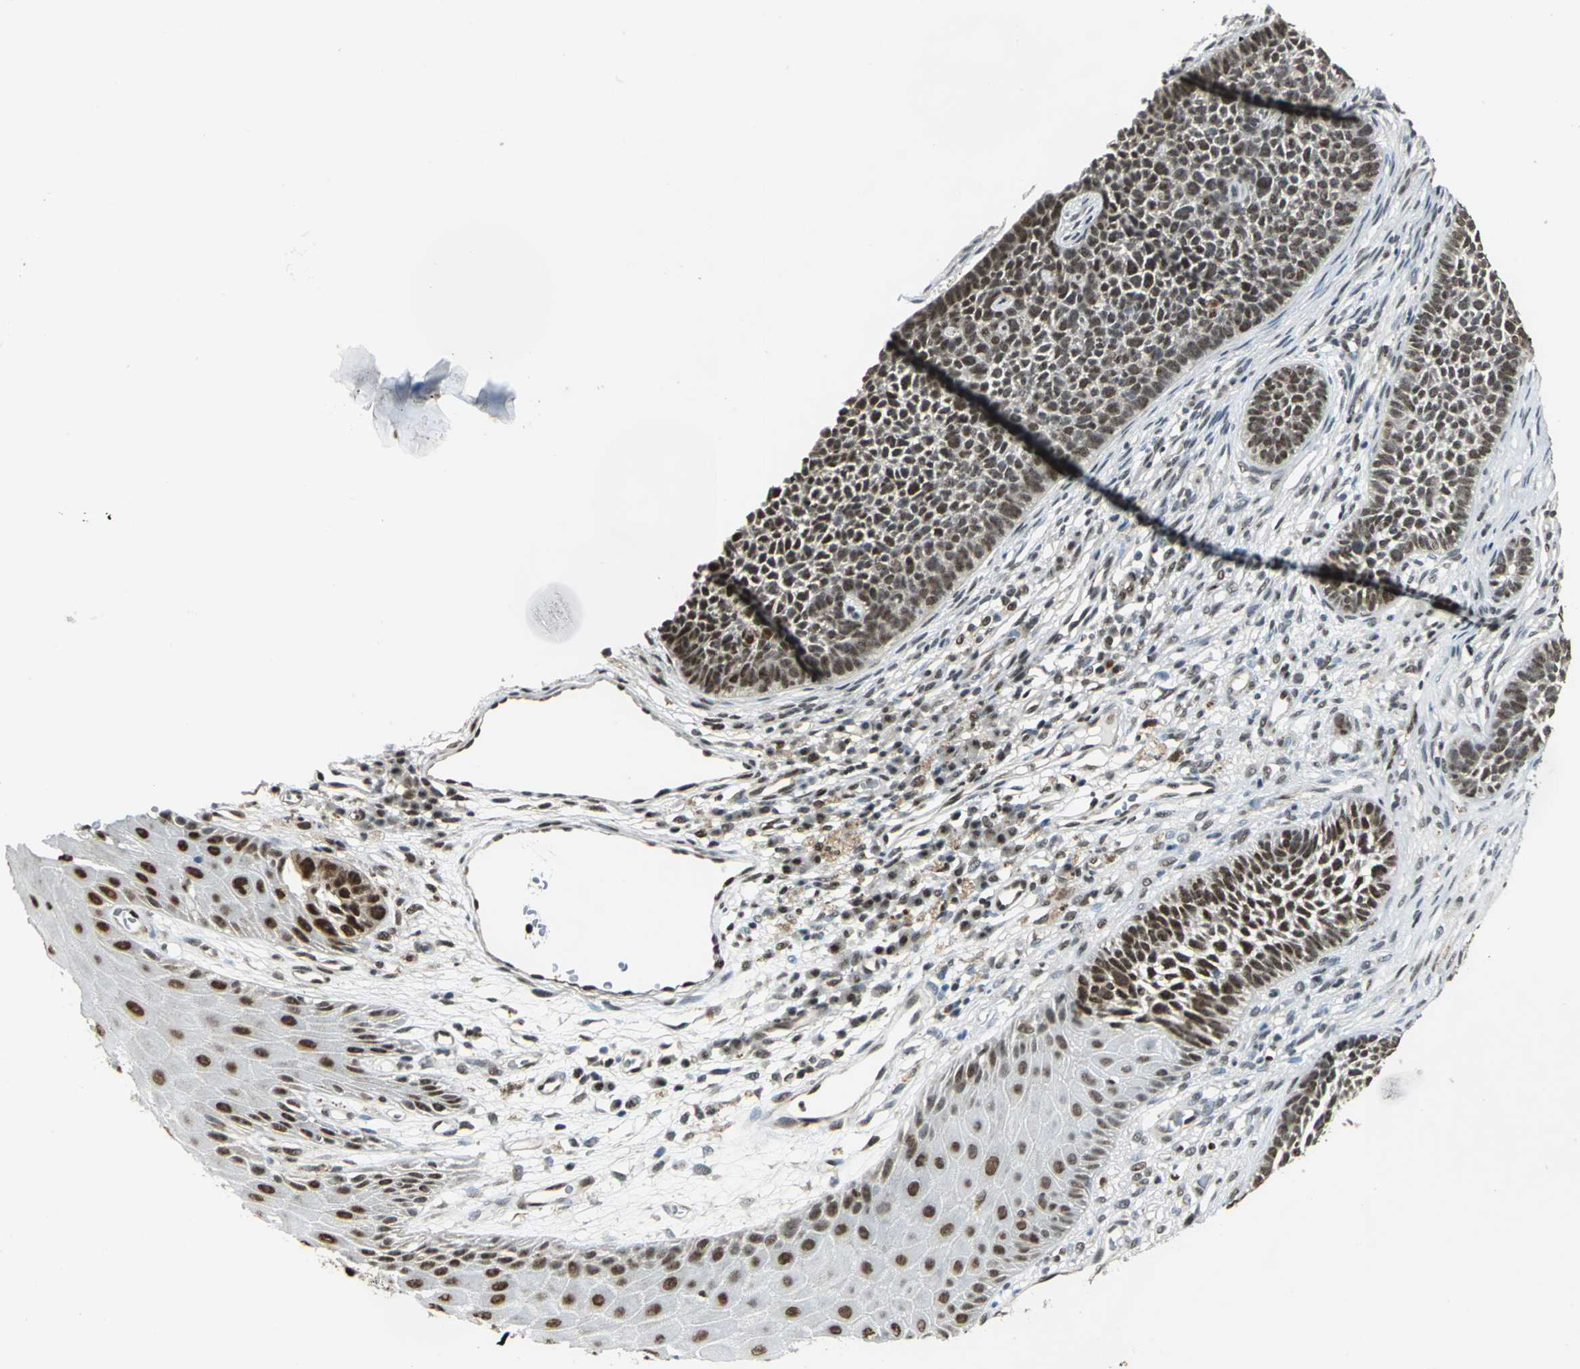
{"staining": {"intensity": "moderate", "quantity": ">75%", "location": "nuclear"}, "tissue": "skin cancer", "cell_type": "Tumor cells", "image_type": "cancer", "snomed": [{"axis": "morphology", "description": "Basal cell carcinoma"}, {"axis": "topography", "description": "Skin"}], "caption": "Immunohistochemistry of human basal cell carcinoma (skin) shows medium levels of moderate nuclear expression in approximately >75% of tumor cells. The protein is shown in brown color, while the nuclei are stained blue.", "gene": "DDX5", "patient": {"sex": "female", "age": 84}}